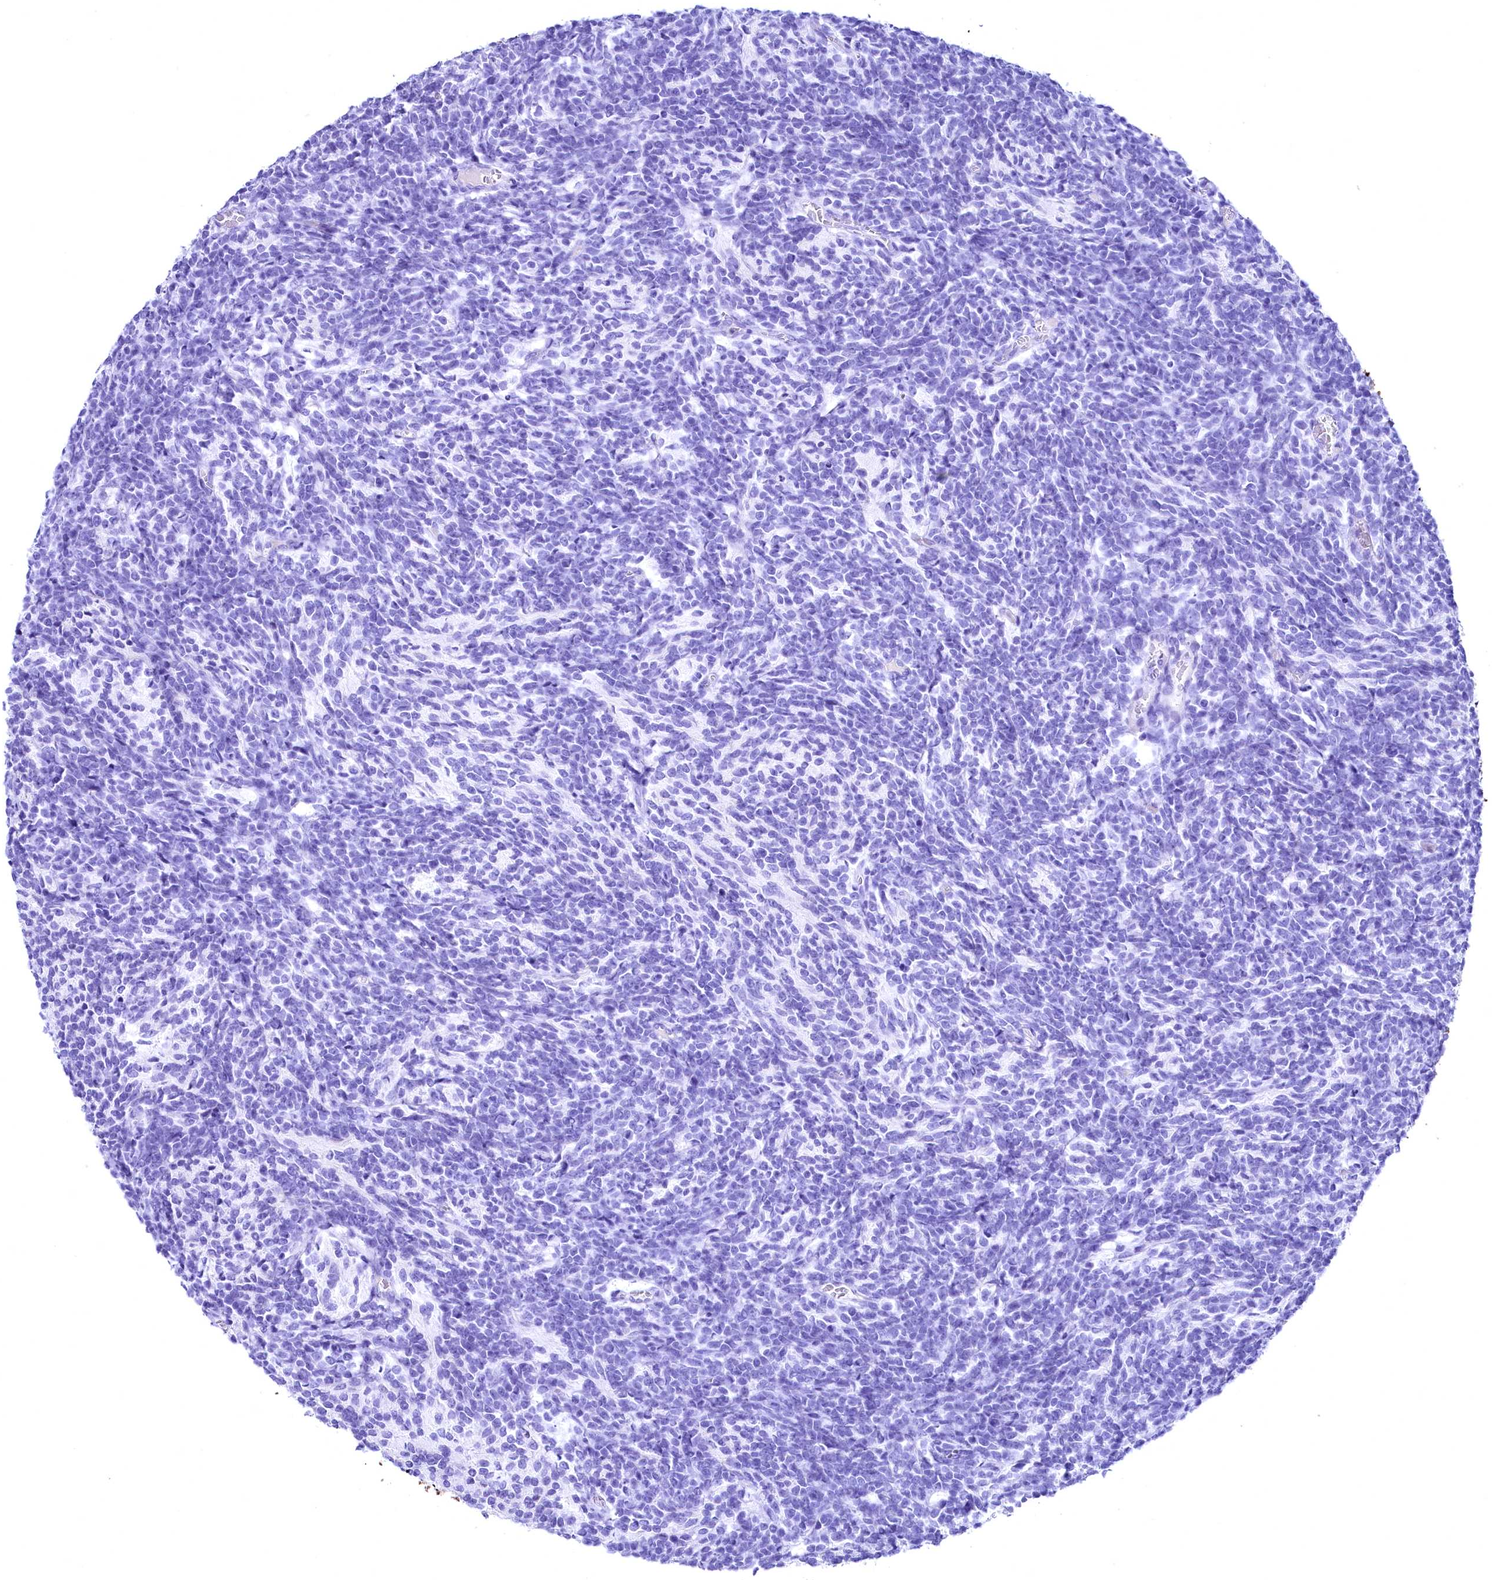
{"staining": {"intensity": "negative", "quantity": "none", "location": "none"}, "tissue": "glioma", "cell_type": "Tumor cells", "image_type": "cancer", "snomed": [{"axis": "morphology", "description": "Glioma, malignant, Low grade"}, {"axis": "topography", "description": "Brain"}], "caption": "The immunohistochemistry (IHC) image has no significant positivity in tumor cells of malignant low-grade glioma tissue.", "gene": "SKIDA1", "patient": {"sex": "female", "age": 1}}